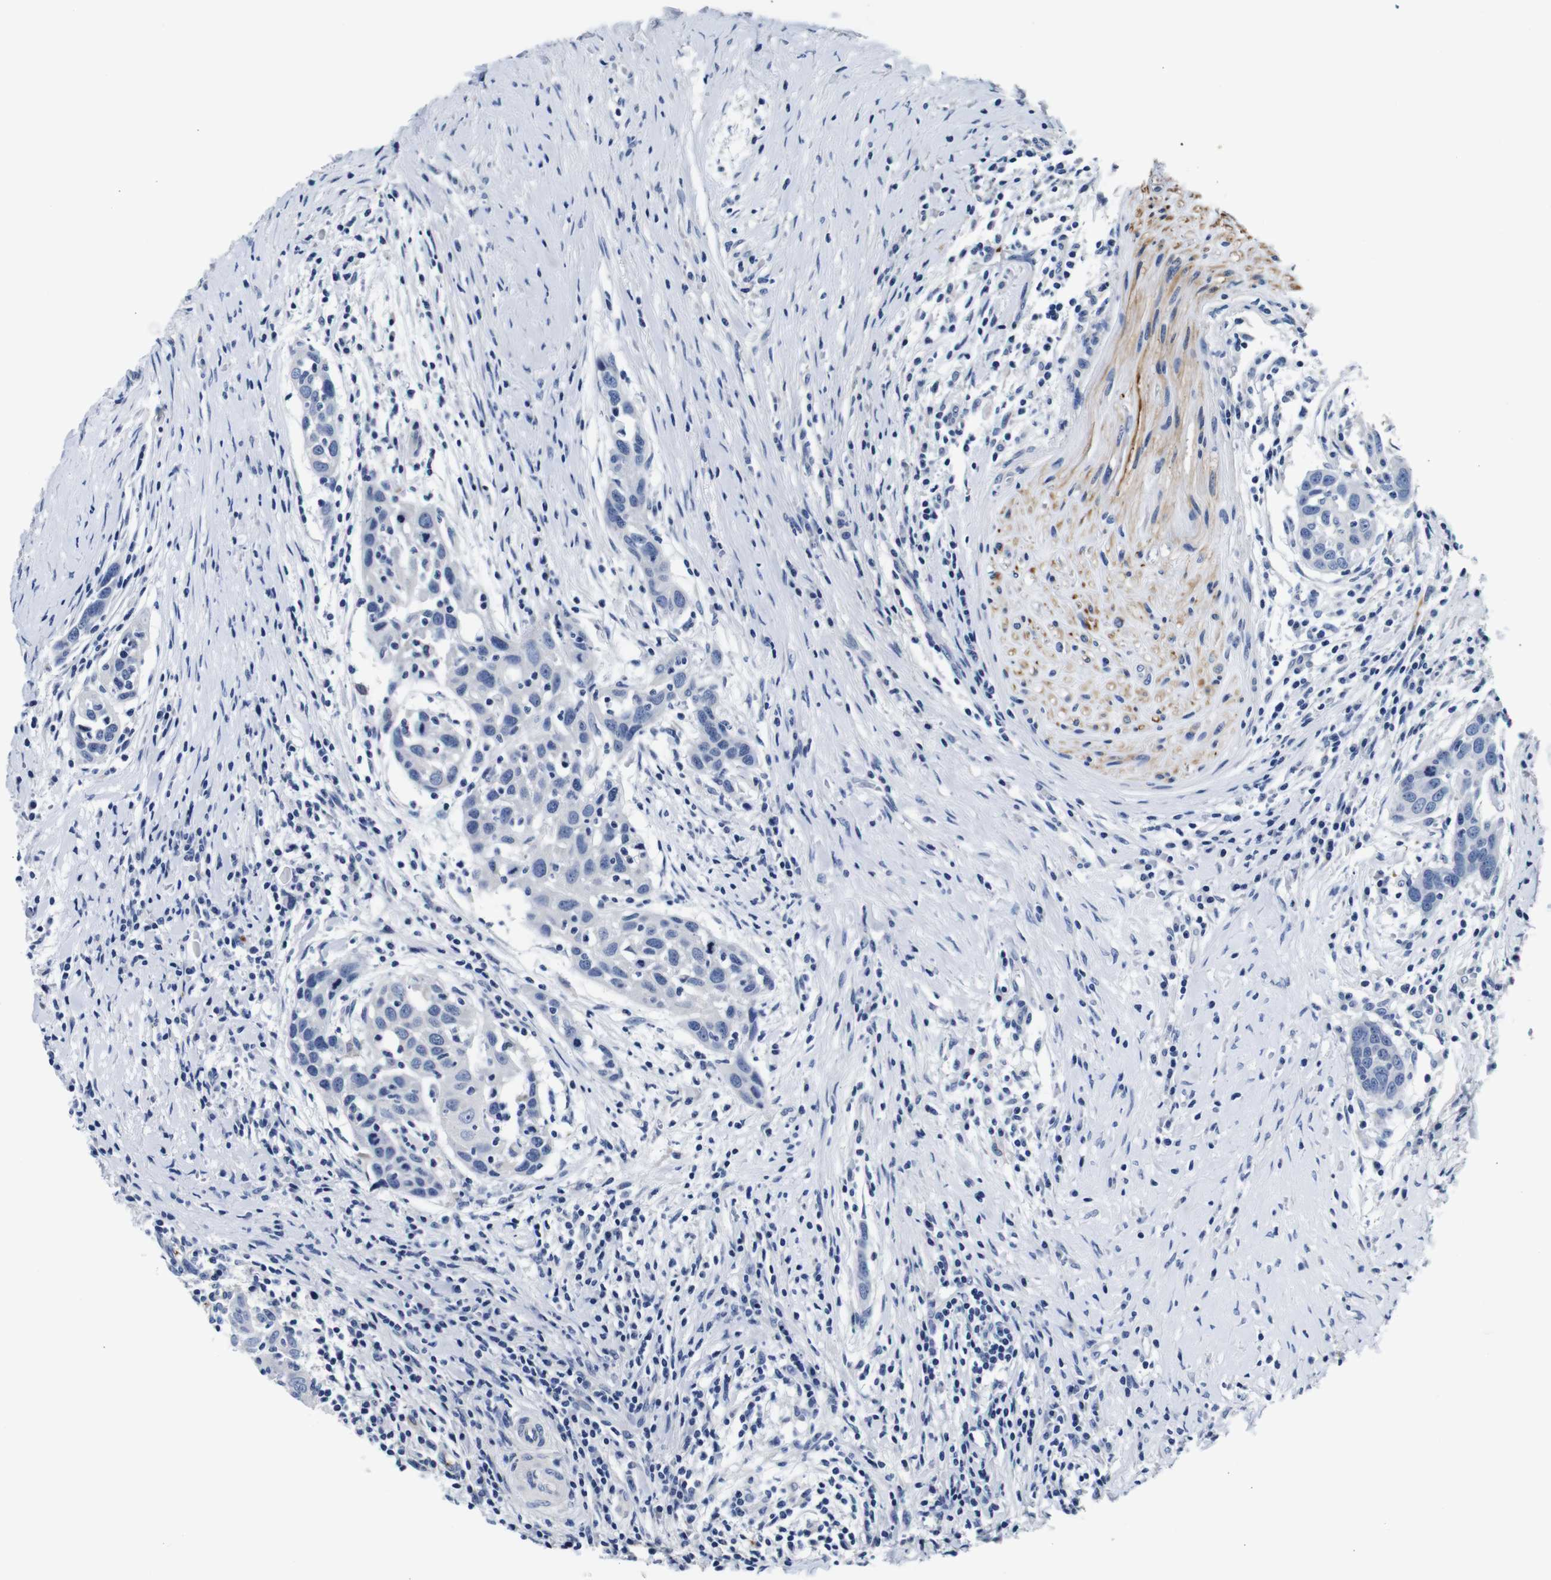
{"staining": {"intensity": "negative", "quantity": "none", "location": "none"}, "tissue": "head and neck cancer", "cell_type": "Tumor cells", "image_type": "cancer", "snomed": [{"axis": "morphology", "description": "Squamous cell carcinoma, NOS"}, {"axis": "topography", "description": "Oral tissue"}, {"axis": "topography", "description": "Head-Neck"}], "caption": "Immunohistochemistry of head and neck squamous cell carcinoma shows no expression in tumor cells.", "gene": "GP1BA", "patient": {"sex": "female", "age": 50}}